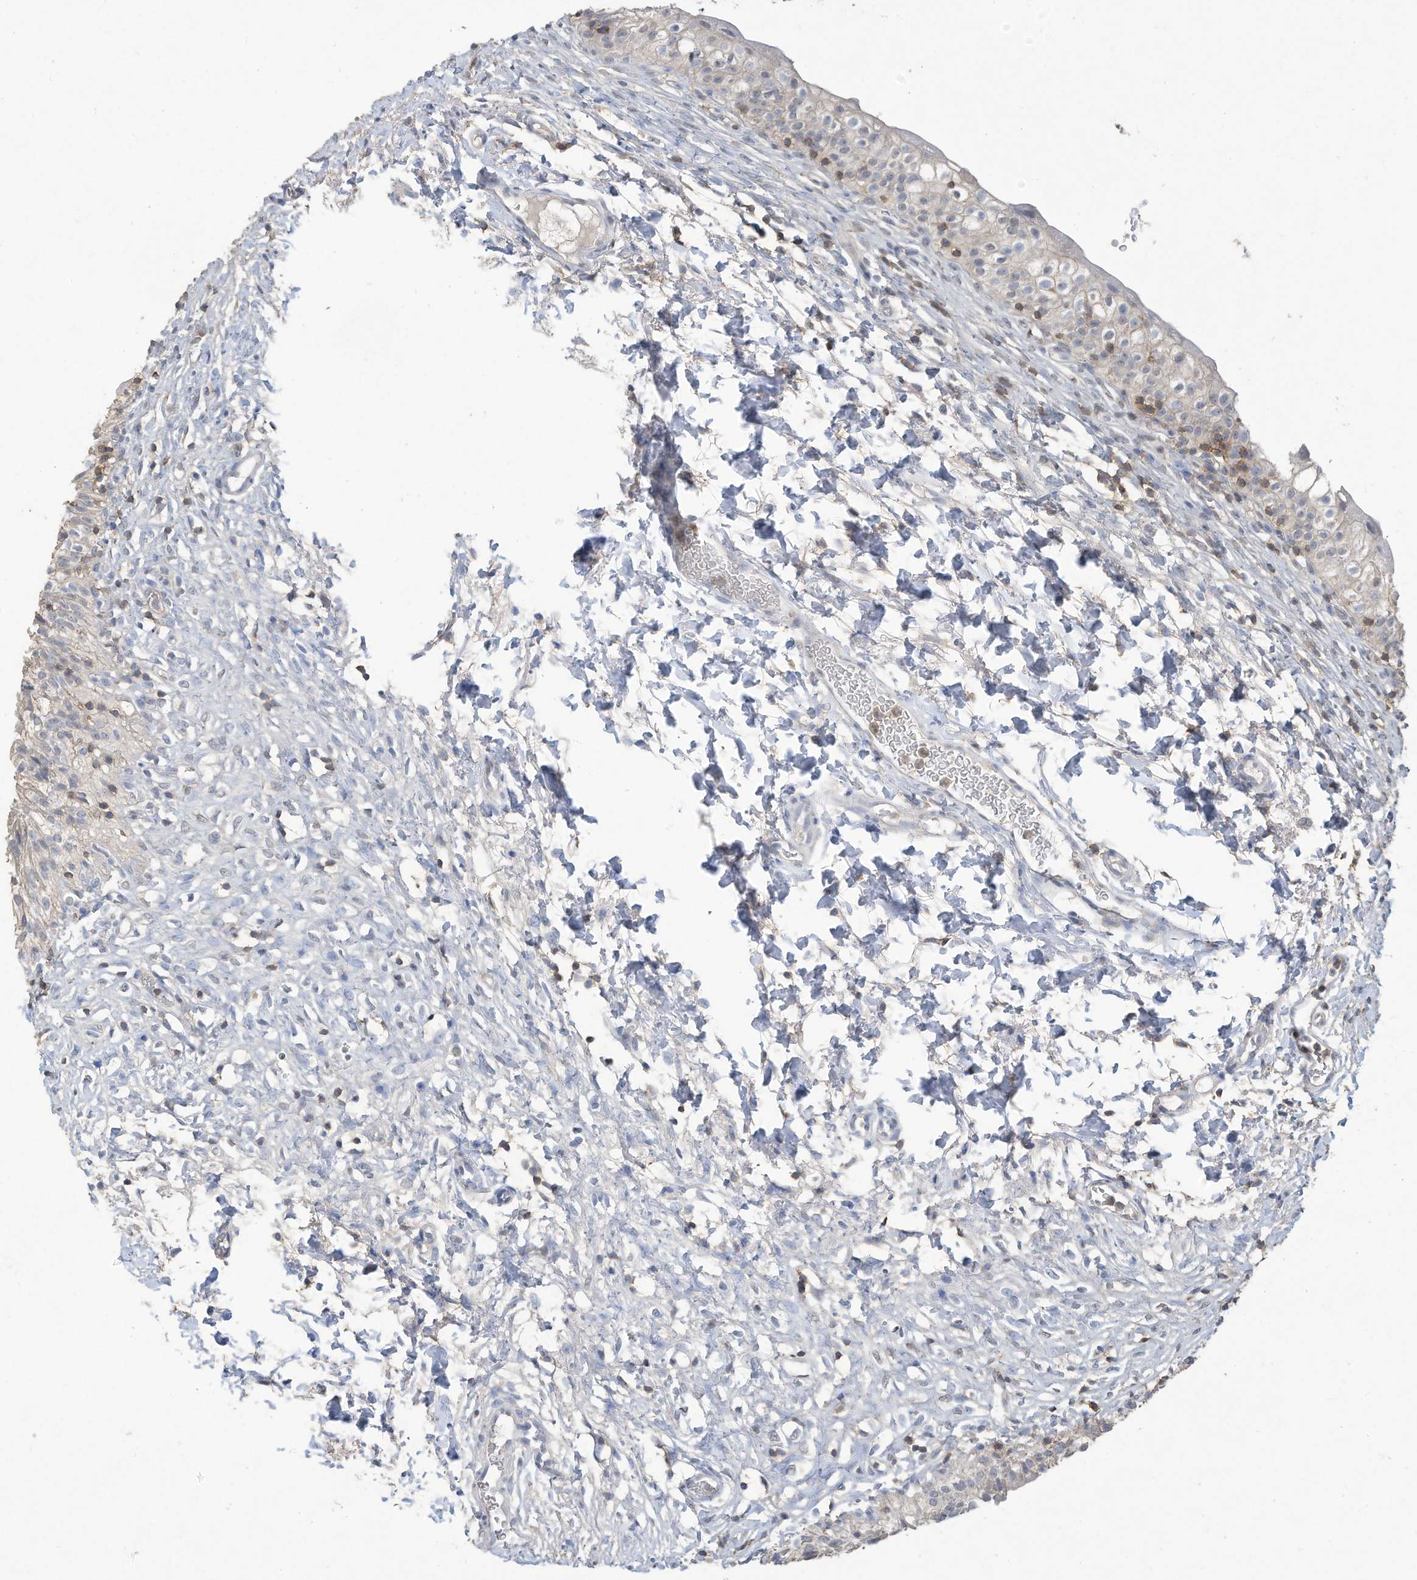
{"staining": {"intensity": "weak", "quantity": "<25%", "location": "cytoplasmic/membranous,nuclear"}, "tissue": "urinary bladder", "cell_type": "Urothelial cells", "image_type": "normal", "snomed": [{"axis": "morphology", "description": "Normal tissue, NOS"}, {"axis": "topography", "description": "Urinary bladder"}], "caption": "The image shows no staining of urothelial cells in normal urinary bladder. Nuclei are stained in blue.", "gene": "HAS3", "patient": {"sex": "male", "age": 55}}